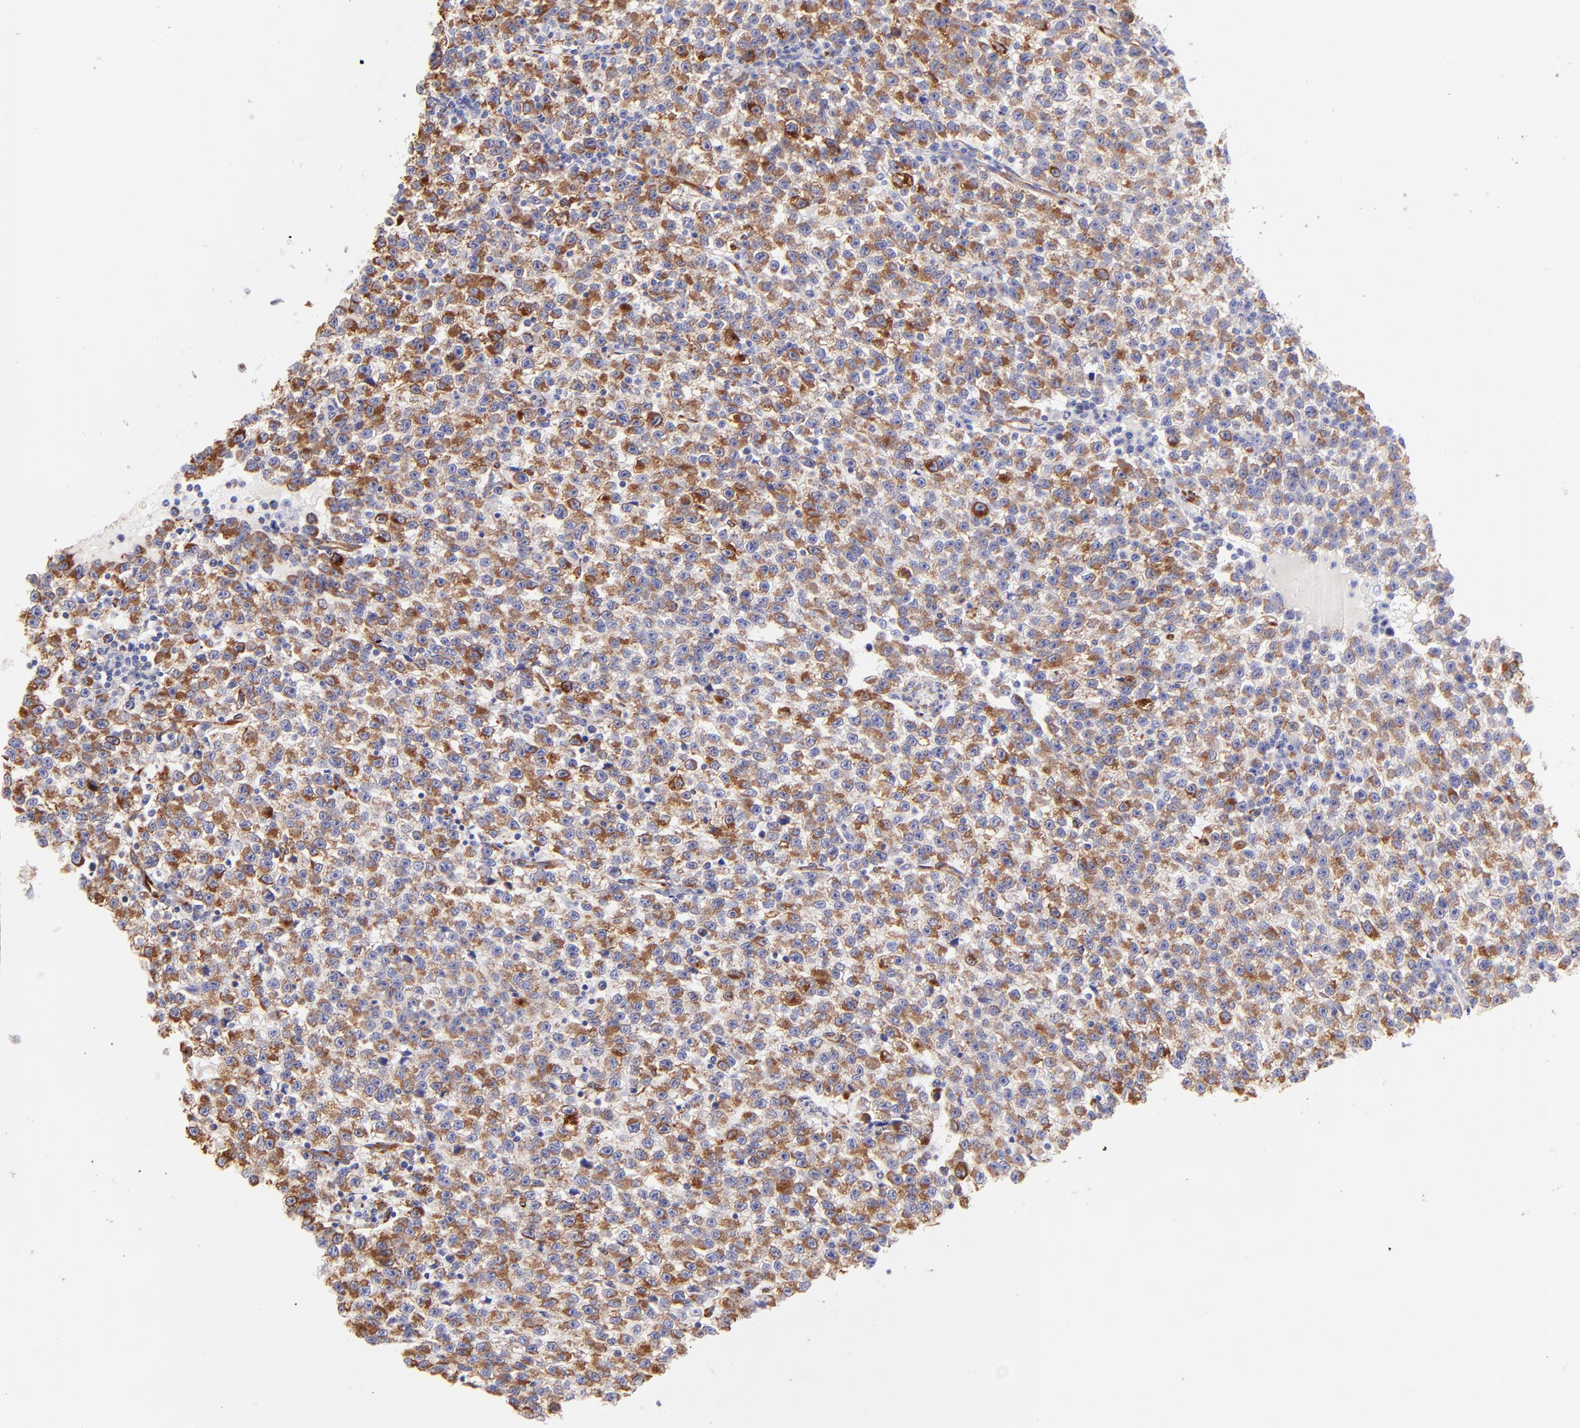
{"staining": {"intensity": "strong", "quantity": ">75%", "location": "cytoplasmic/membranous"}, "tissue": "testis cancer", "cell_type": "Tumor cells", "image_type": "cancer", "snomed": [{"axis": "morphology", "description": "Seminoma, NOS"}, {"axis": "topography", "description": "Testis"}], "caption": "Tumor cells demonstrate high levels of strong cytoplasmic/membranous staining in approximately >75% of cells in human testis cancer (seminoma).", "gene": "SPARC", "patient": {"sex": "male", "age": 35}}